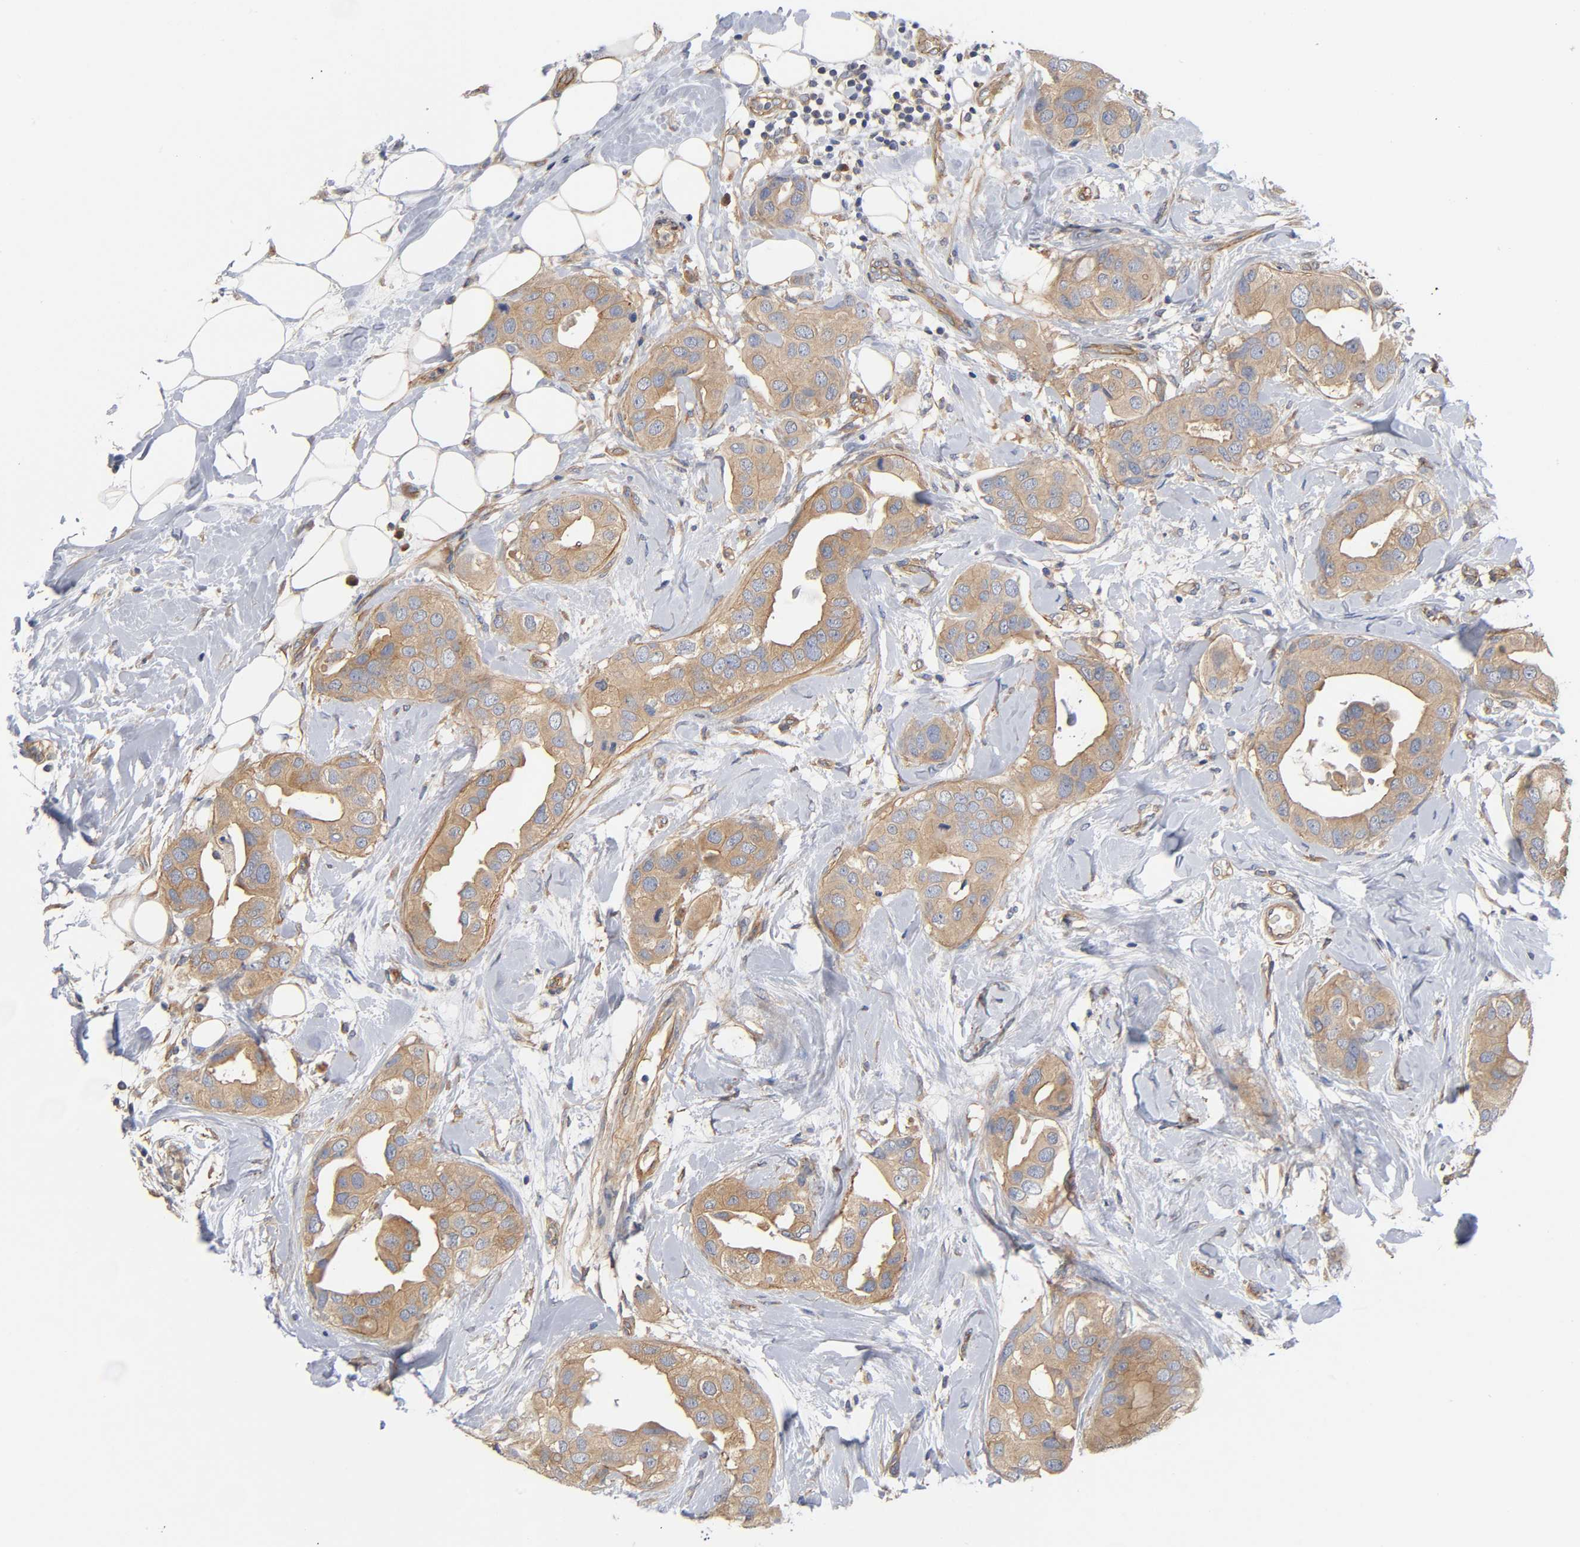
{"staining": {"intensity": "moderate", "quantity": ">75%", "location": "cytoplasmic/membranous"}, "tissue": "breast cancer", "cell_type": "Tumor cells", "image_type": "cancer", "snomed": [{"axis": "morphology", "description": "Duct carcinoma"}, {"axis": "topography", "description": "Breast"}], "caption": "Breast infiltrating ductal carcinoma was stained to show a protein in brown. There is medium levels of moderate cytoplasmic/membranous staining in about >75% of tumor cells. Immunohistochemistry stains the protein in brown and the nuclei are stained blue.", "gene": "MARS1", "patient": {"sex": "female", "age": 40}}